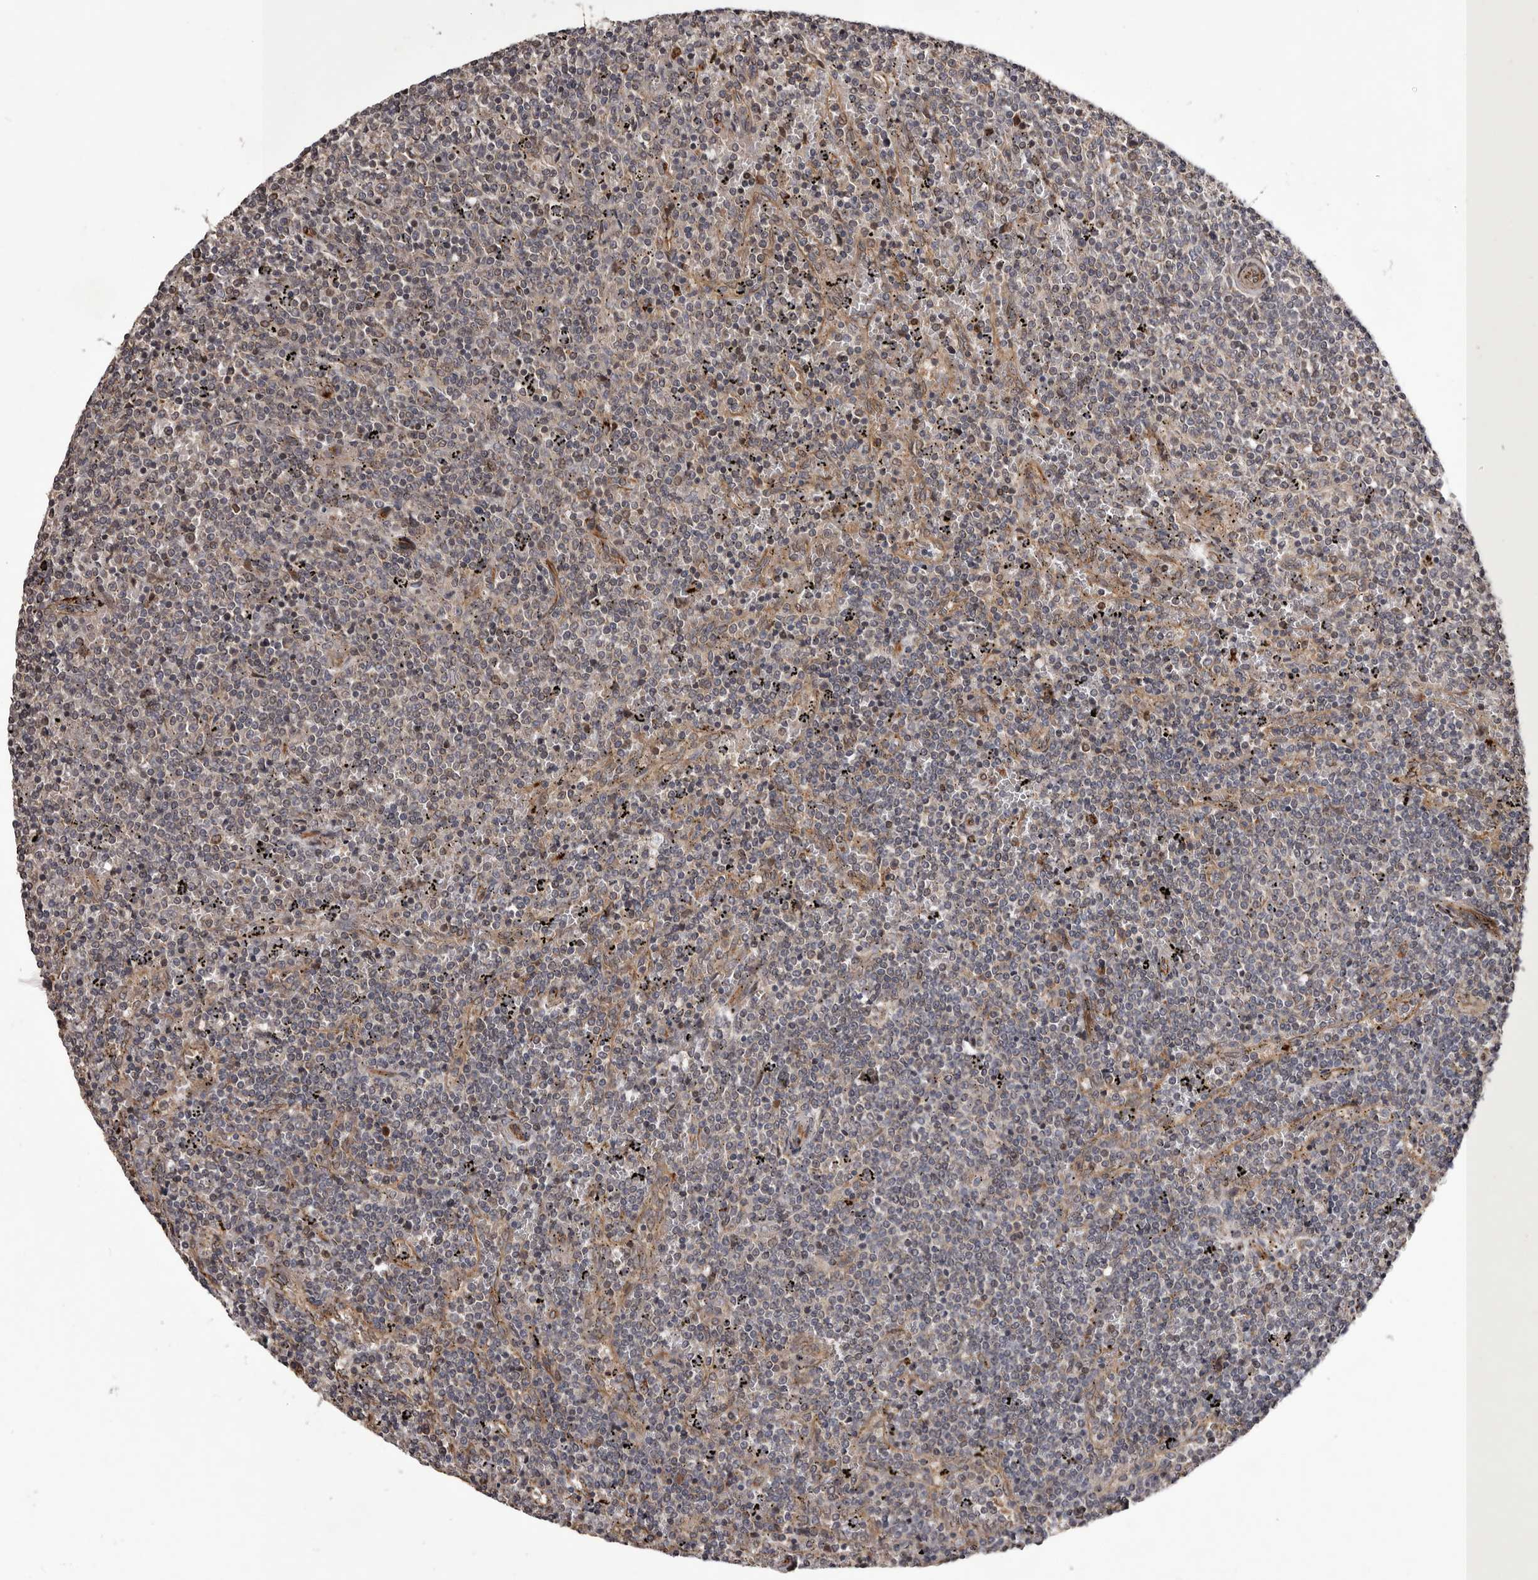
{"staining": {"intensity": "negative", "quantity": "none", "location": "none"}, "tissue": "lymphoma", "cell_type": "Tumor cells", "image_type": "cancer", "snomed": [{"axis": "morphology", "description": "Malignant lymphoma, non-Hodgkin's type, Low grade"}, {"axis": "topography", "description": "Spleen"}], "caption": "High power microscopy micrograph of an IHC histopathology image of lymphoma, revealing no significant positivity in tumor cells.", "gene": "GADD45B", "patient": {"sex": "female", "age": 50}}